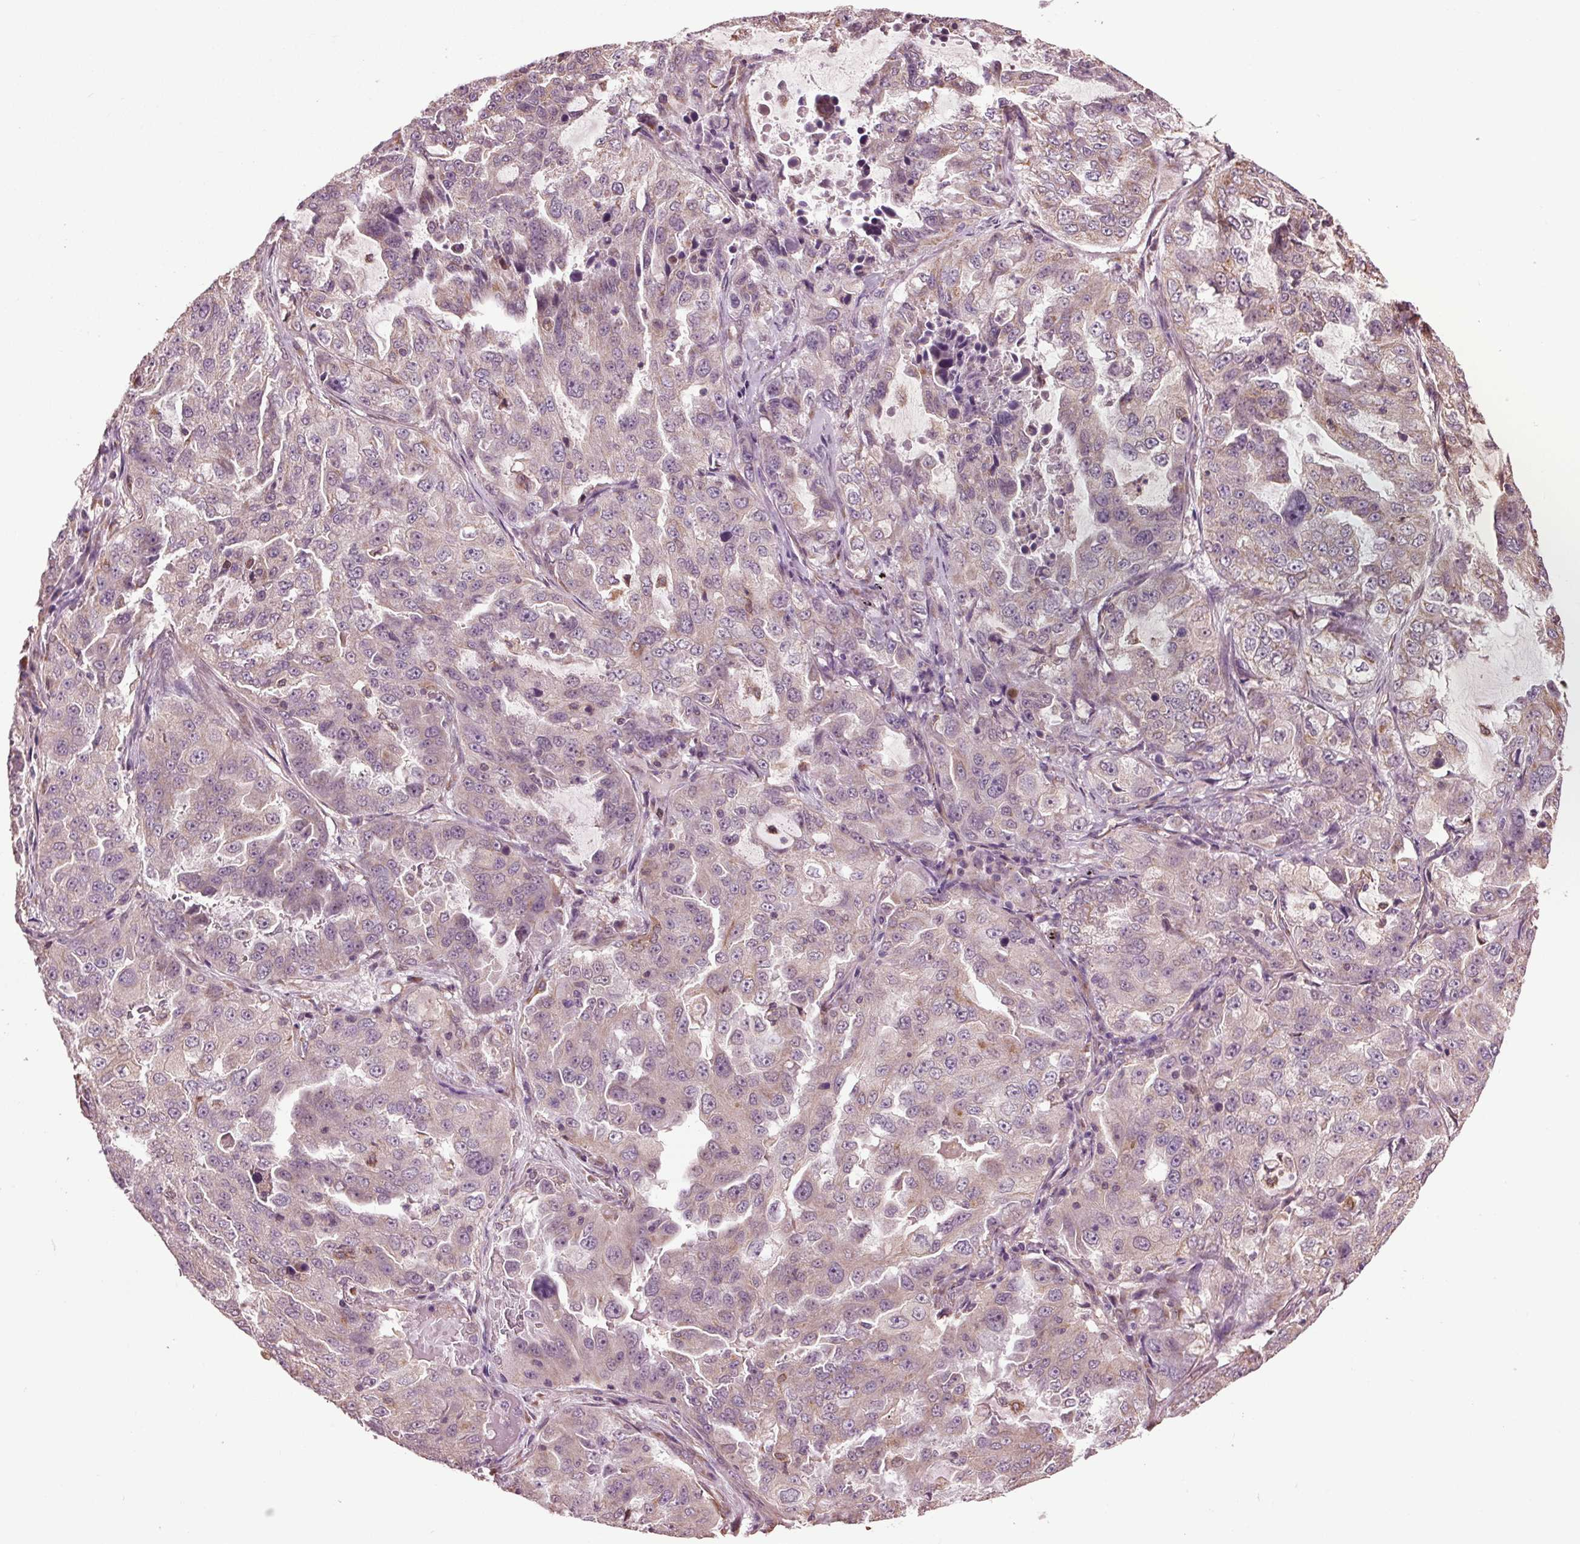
{"staining": {"intensity": "negative", "quantity": "none", "location": "none"}, "tissue": "lung cancer", "cell_type": "Tumor cells", "image_type": "cancer", "snomed": [{"axis": "morphology", "description": "Adenocarcinoma, NOS"}, {"axis": "topography", "description": "Lung"}], "caption": "A photomicrograph of adenocarcinoma (lung) stained for a protein reveals no brown staining in tumor cells. The staining was performed using DAB to visualize the protein expression in brown, while the nuclei were stained in blue with hematoxylin (Magnification: 20x).", "gene": "RNPEP", "patient": {"sex": "female", "age": 61}}